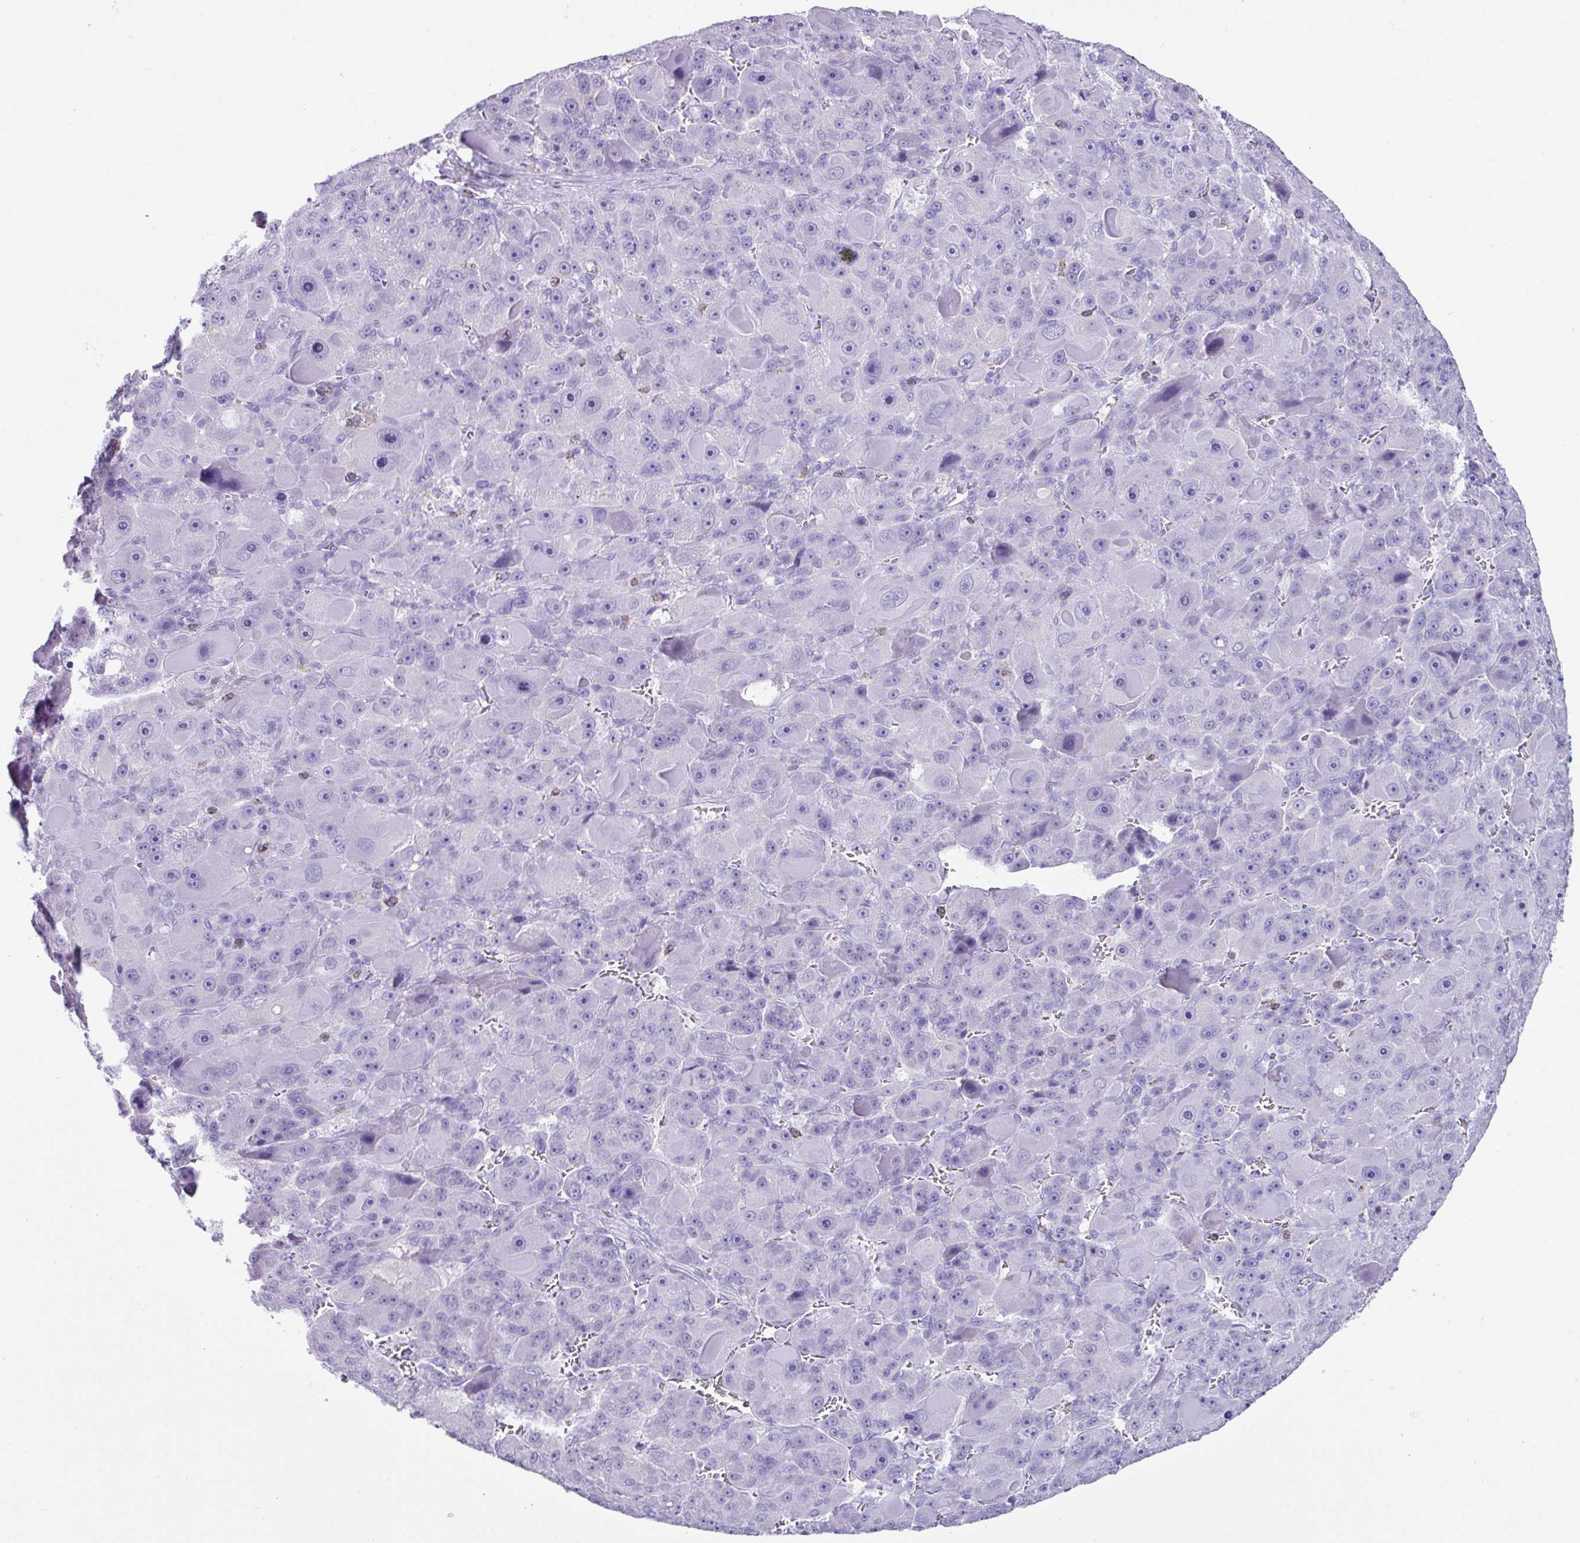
{"staining": {"intensity": "negative", "quantity": "none", "location": "none"}, "tissue": "liver cancer", "cell_type": "Tumor cells", "image_type": "cancer", "snomed": [{"axis": "morphology", "description": "Carcinoma, Hepatocellular, NOS"}, {"axis": "topography", "description": "Liver"}], "caption": "Immunohistochemical staining of hepatocellular carcinoma (liver) reveals no significant expression in tumor cells.", "gene": "ZNF524", "patient": {"sex": "male", "age": 76}}